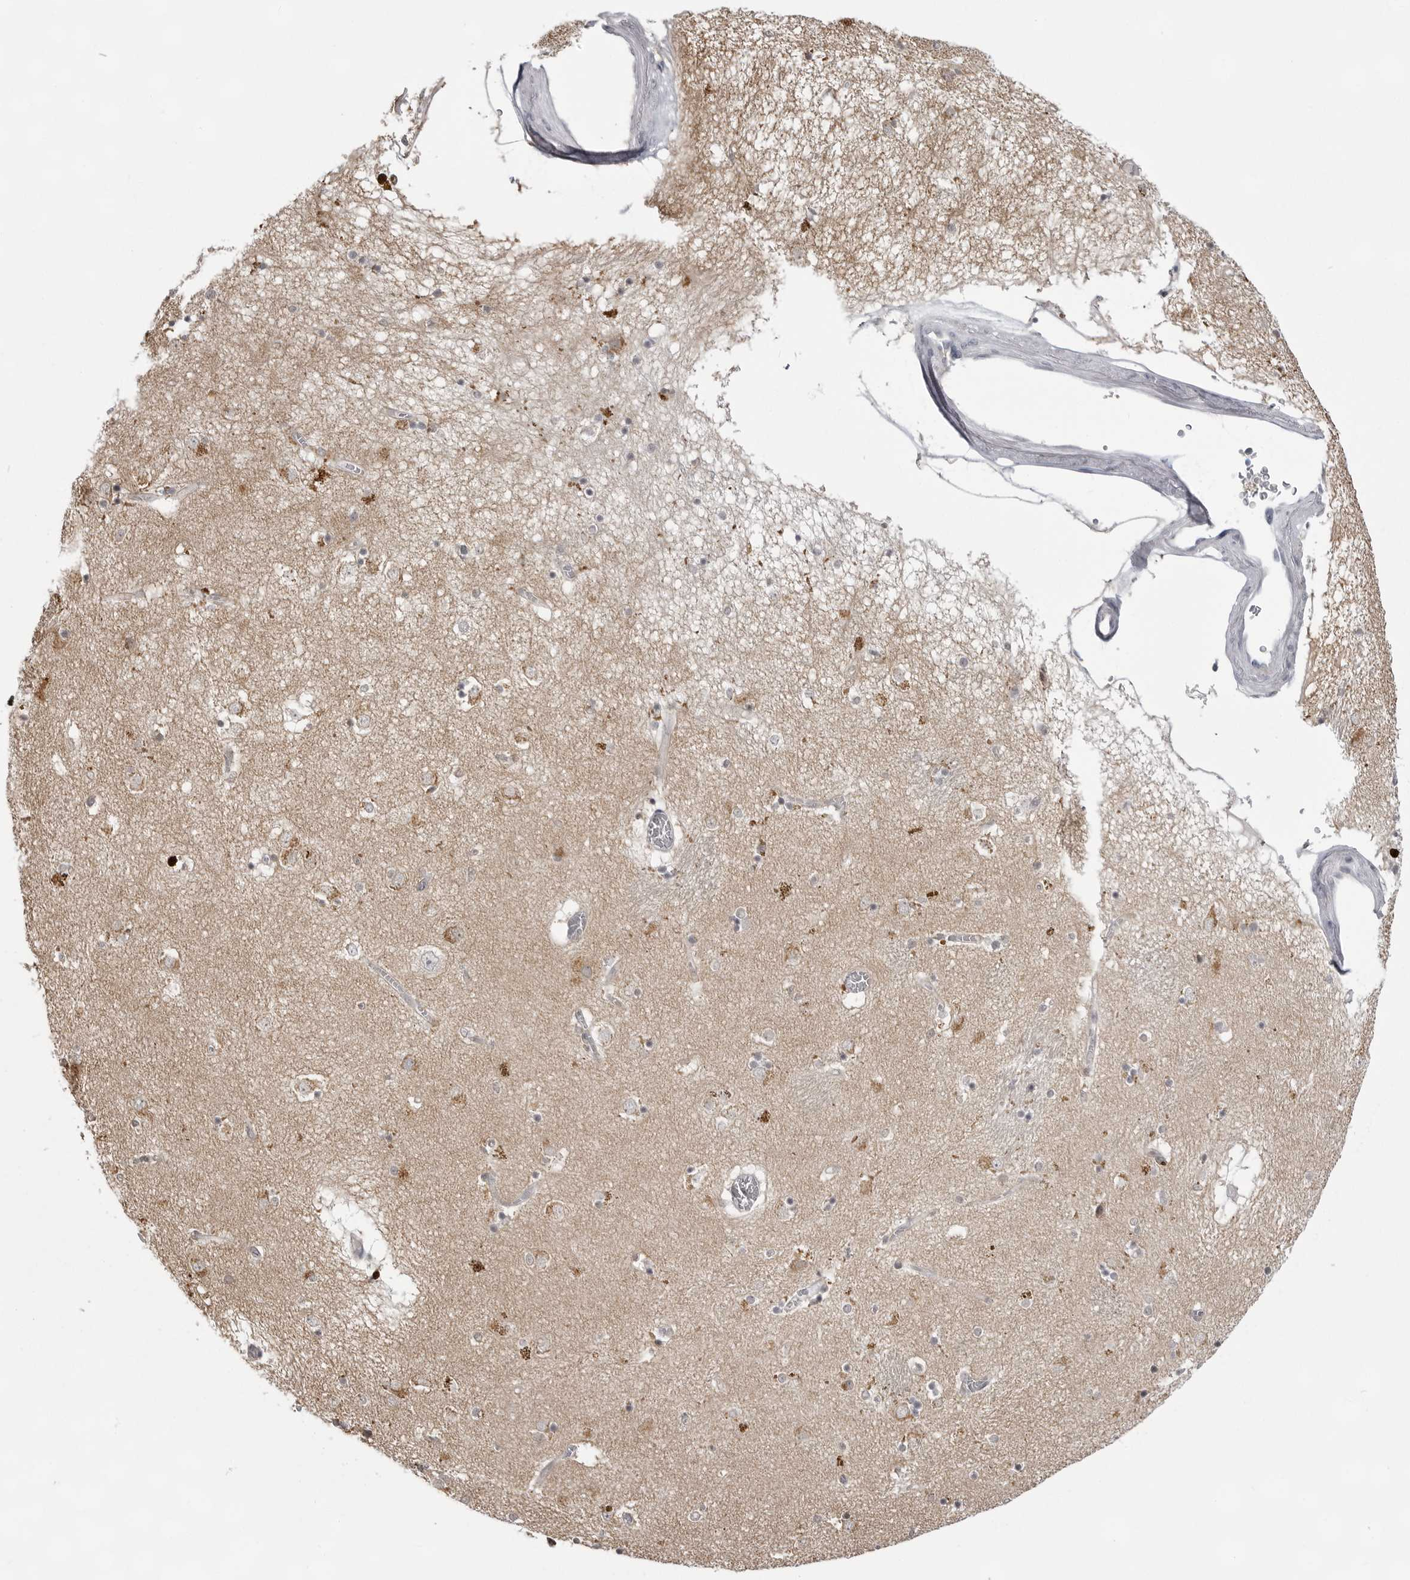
{"staining": {"intensity": "moderate", "quantity": "<25%", "location": "cytoplasmic/membranous"}, "tissue": "caudate", "cell_type": "Glial cells", "image_type": "normal", "snomed": [{"axis": "morphology", "description": "Normal tissue, NOS"}, {"axis": "topography", "description": "Lateral ventricle wall"}], "caption": "Immunohistochemistry (DAB (3,3'-diaminobenzidine)) staining of benign caudate demonstrates moderate cytoplasmic/membranous protein positivity in approximately <25% of glial cells.", "gene": "FH", "patient": {"sex": "male", "age": 70}}